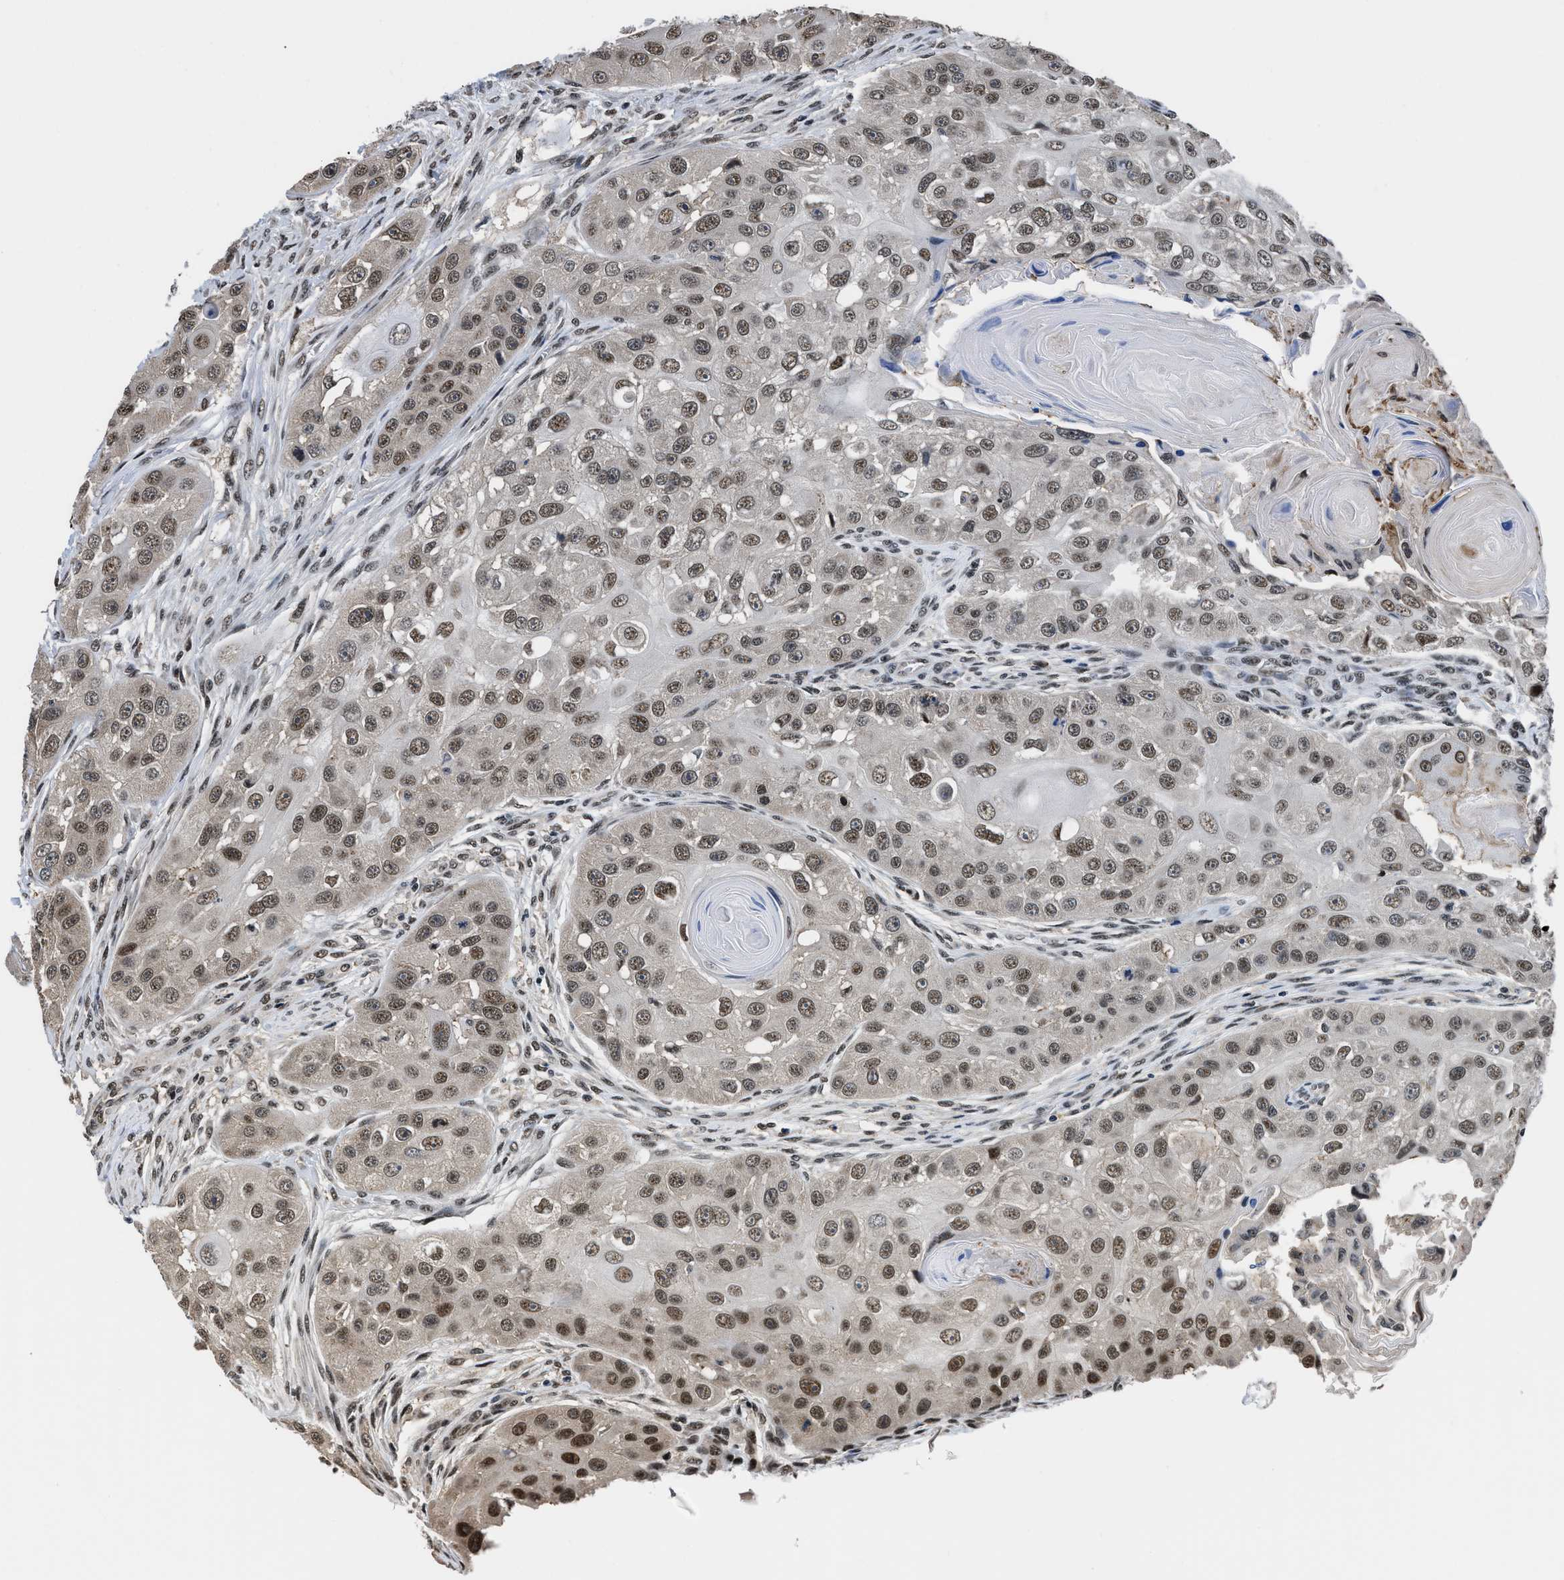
{"staining": {"intensity": "moderate", "quantity": ">75%", "location": "nuclear"}, "tissue": "head and neck cancer", "cell_type": "Tumor cells", "image_type": "cancer", "snomed": [{"axis": "morphology", "description": "Normal tissue, NOS"}, {"axis": "morphology", "description": "Squamous cell carcinoma, NOS"}, {"axis": "topography", "description": "Skeletal muscle"}, {"axis": "topography", "description": "Head-Neck"}], "caption": "Immunohistochemical staining of head and neck squamous cell carcinoma exhibits moderate nuclear protein positivity in about >75% of tumor cells.", "gene": "HNRNPH2", "patient": {"sex": "male", "age": 51}}